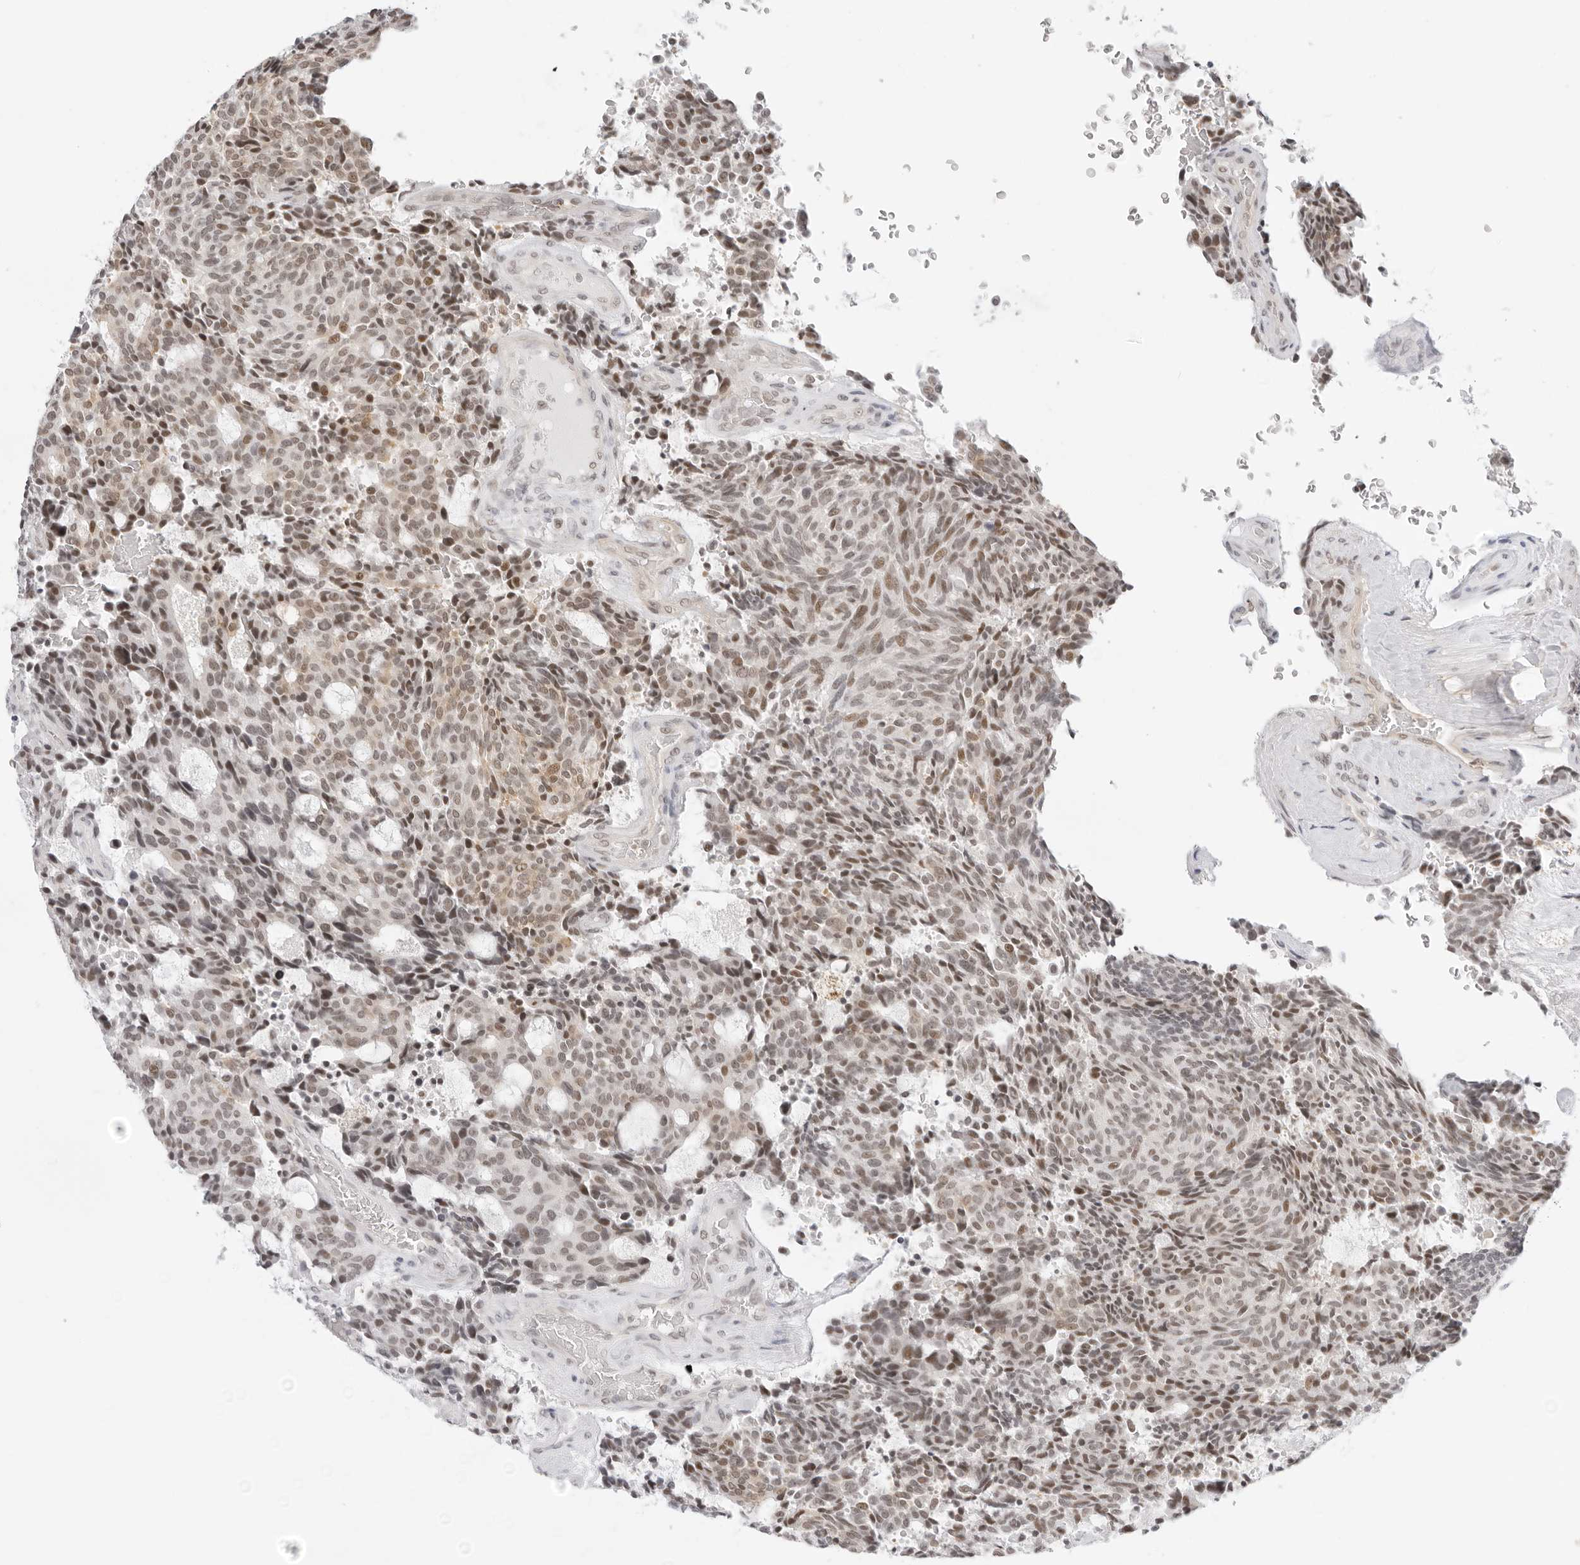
{"staining": {"intensity": "moderate", "quantity": "25%-75%", "location": "nuclear"}, "tissue": "carcinoid", "cell_type": "Tumor cells", "image_type": "cancer", "snomed": [{"axis": "morphology", "description": "Carcinoid, malignant, NOS"}, {"axis": "topography", "description": "Pancreas"}], "caption": "An image showing moderate nuclear staining in about 25%-75% of tumor cells in malignant carcinoid, as visualized by brown immunohistochemical staining.", "gene": "TCIM", "patient": {"sex": "female", "age": 54}}